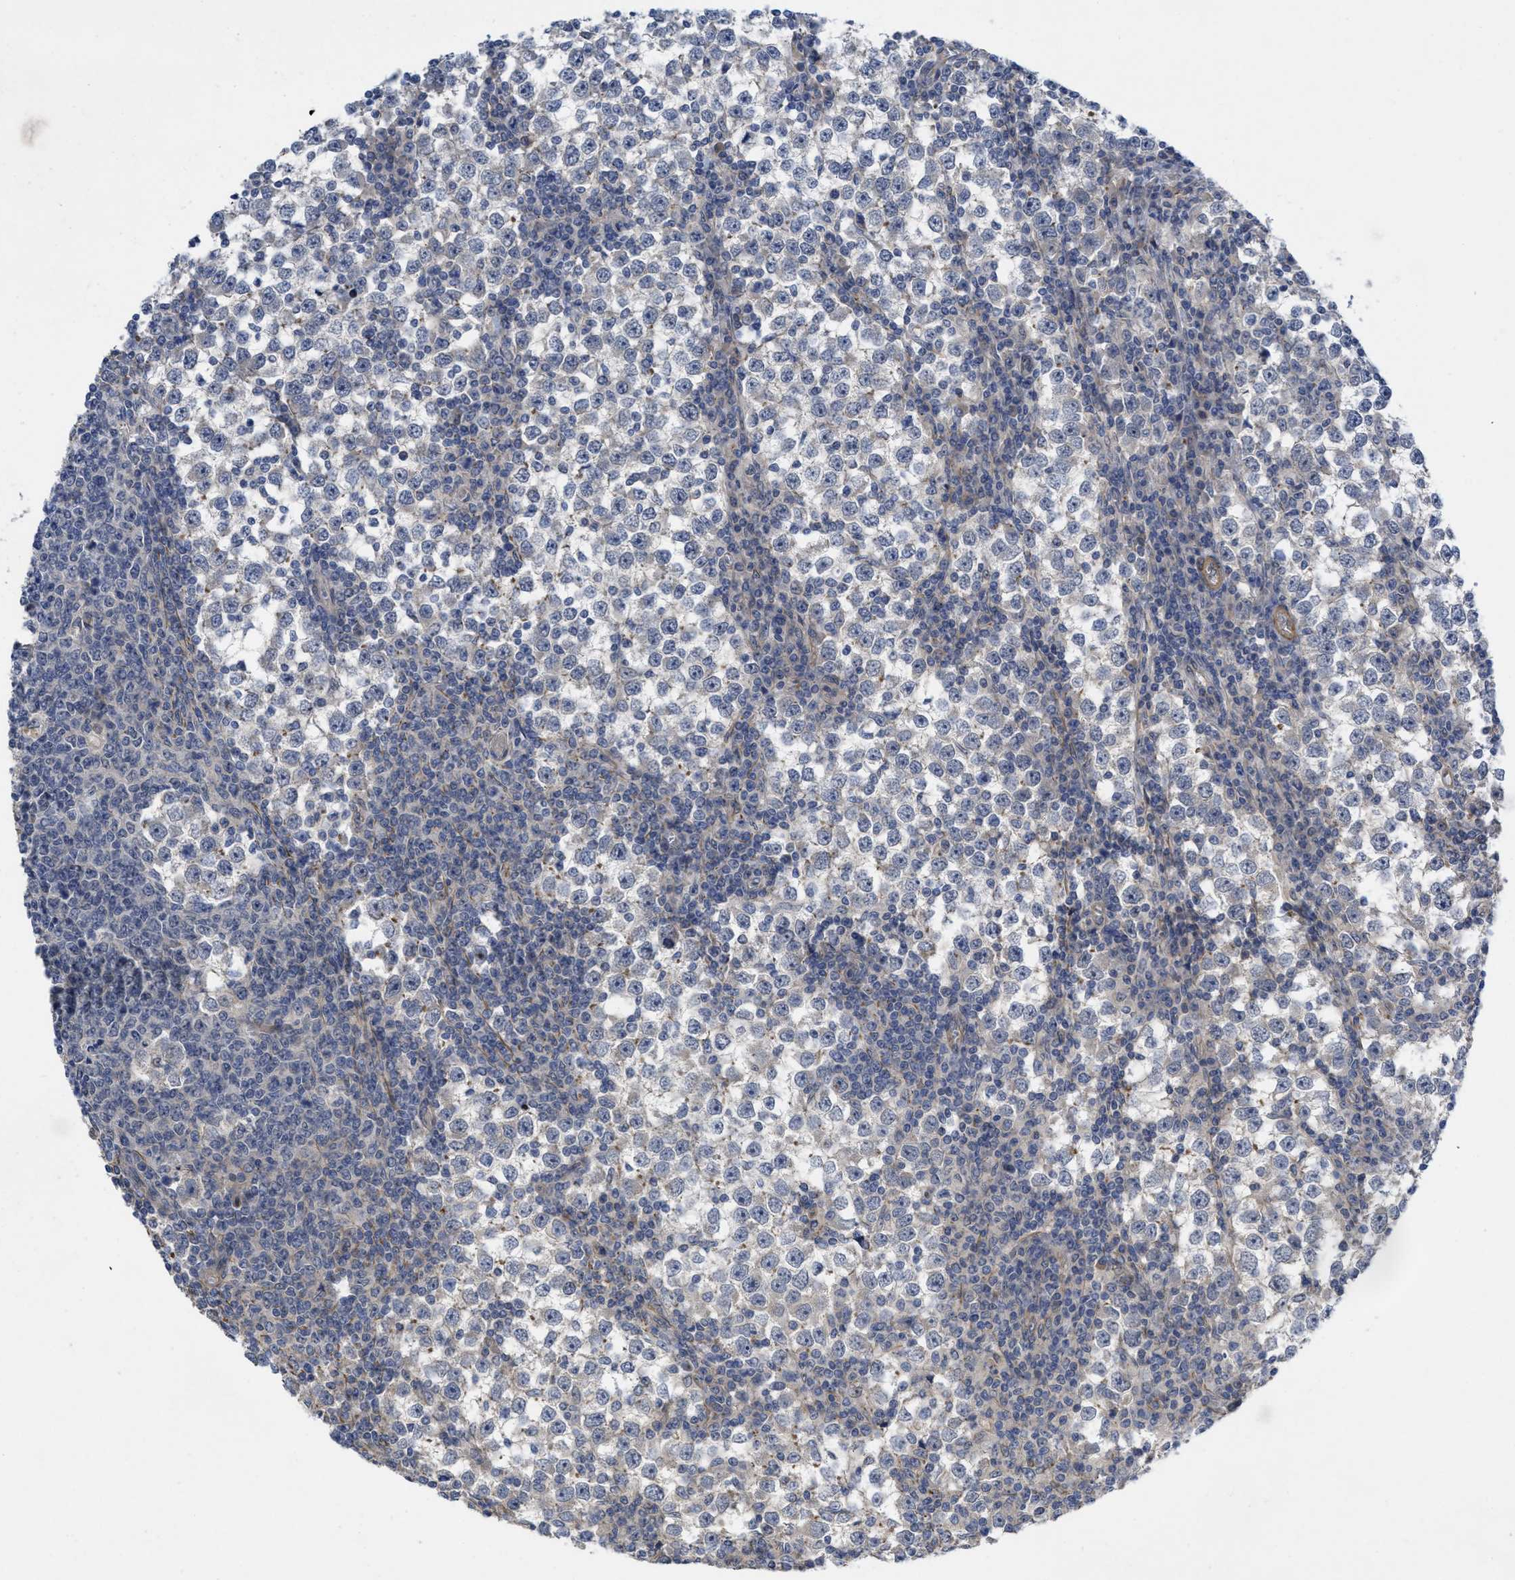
{"staining": {"intensity": "weak", "quantity": "25%-75%", "location": "cytoplasmic/membranous"}, "tissue": "testis cancer", "cell_type": "Tumor cells", "image_type": "cancer", "snomed": [{"axis": "morphology", "description": "Seminoma, NOS"}, {"axis": "topography", "description": "Testis"}], "caption": "About 25%-75% of tumor cells in testis cancer (seminoma) show weak cytoplasmic/membranous protein staining as visualized by brown immunohistochemical staining.", "gene": "ARHGEF26", "patient": {"sex": "male", "age": 65}}